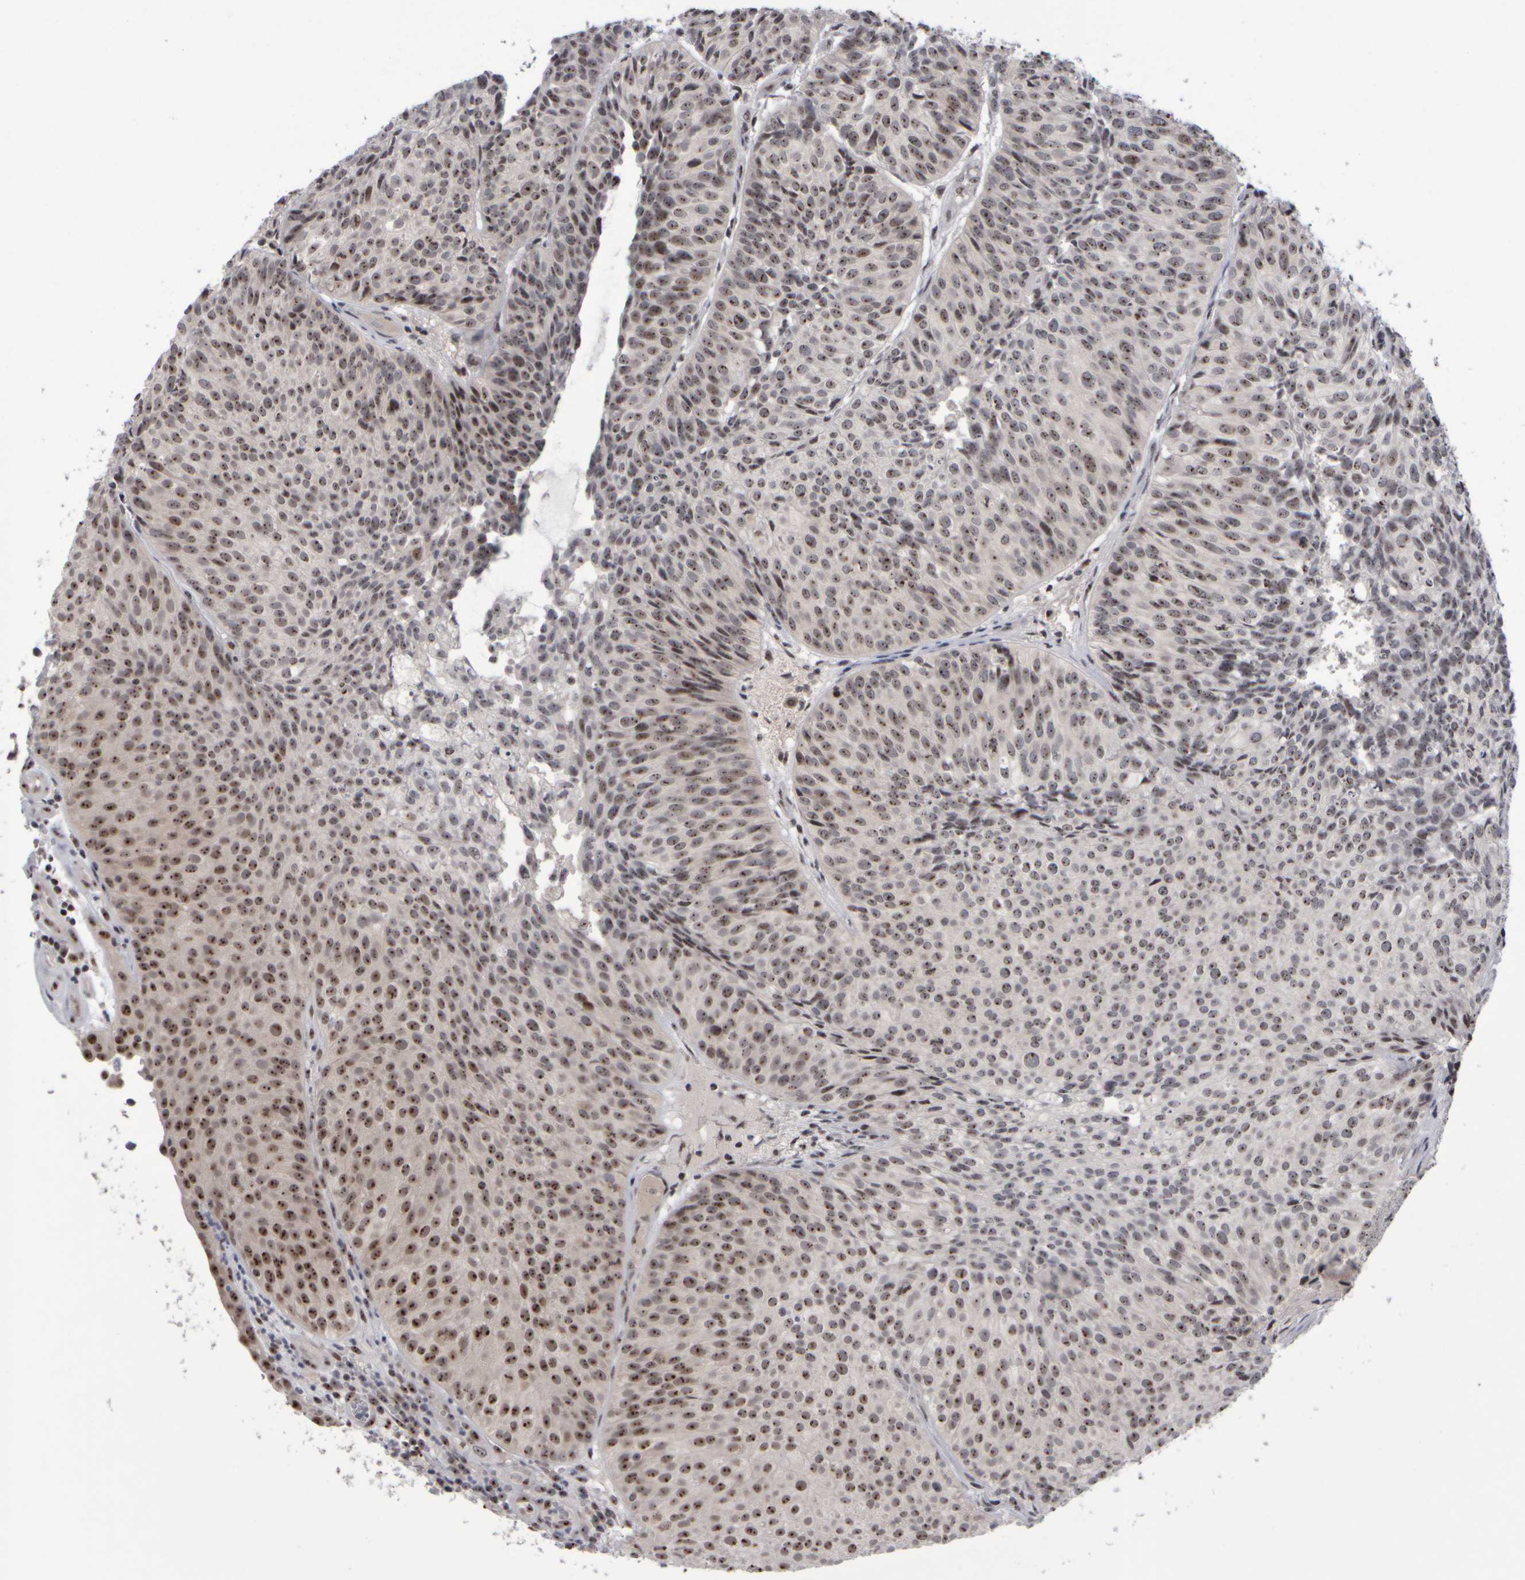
{"staining": {"intensity": "moderate", "quantity": ">75%", "location": "nuclear"}, "tissue": "urothelial cancer", "cell_type": "Tumor cells", "image_type": "cancer", "snomed": [{"axis": "morphology", "description": "Urothelial carcinoma, Low grade"}, {"axis": "topography", "description": "Urinary bladder"}], "caption": "This is an image of immunohistochemistry (IHC) staining of low-grade urothelial carcinoma, which shows moderate expression in the nuclear of tumor cells.", "gene": "SURF6", "patient": {"sex": "male", "age": 86}}